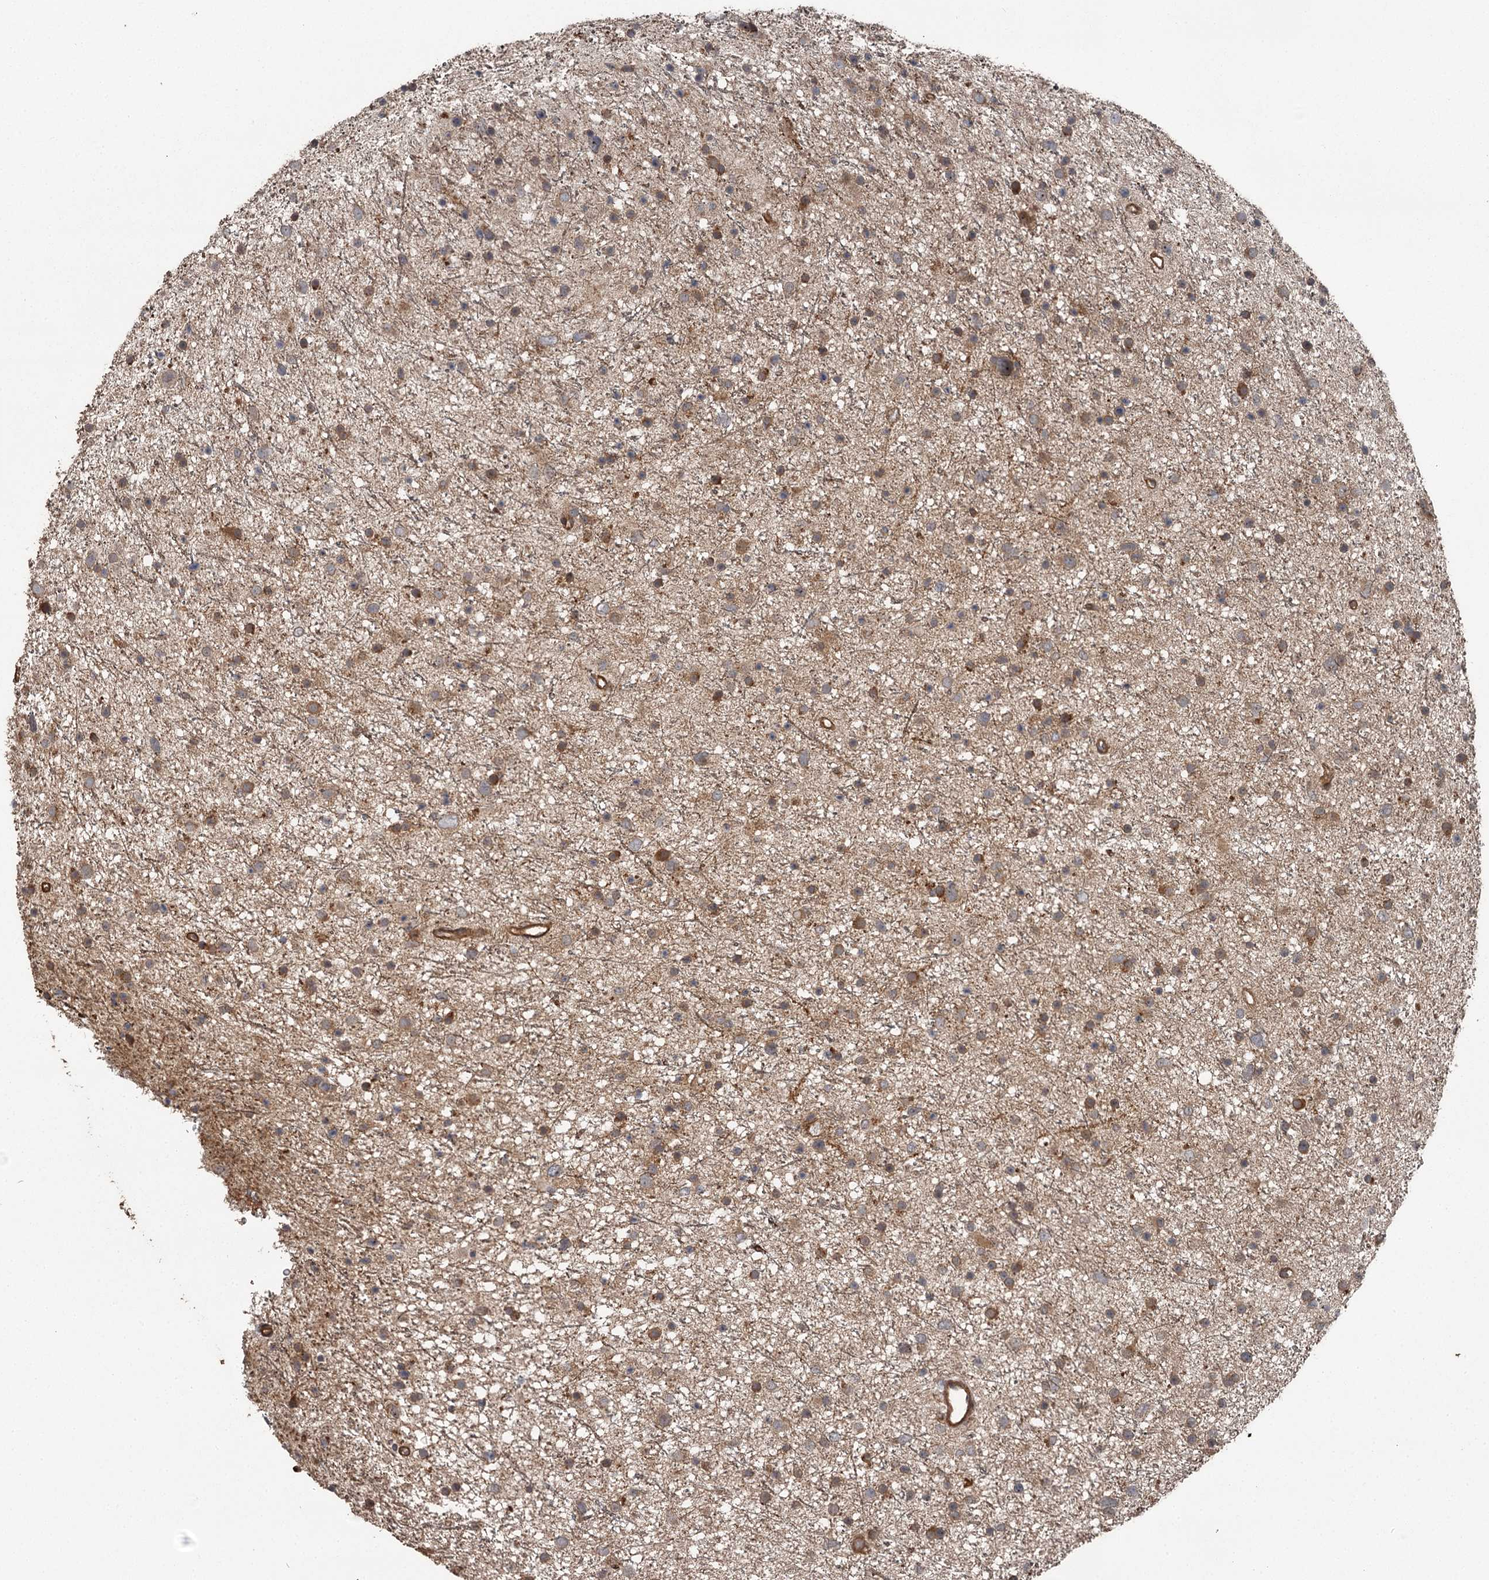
{"staining": {"intensity": "moderate", "quantity": ">75%", "location": "cytoplasmic/membranous"}, "tissue": "glioma", "cell_type": "Tumor cells", "image_type": "cancer", "snomed": [{"axis": "morphology", "description": "Glioma, malignant, Low grade"}, {"axis": "topography", "description": "Cerebral cortex"}], "caption": "DAB (3,3'-diaminobenzidine) immunohistochemical staining of malignant glioma (low-grade) shows moderate cytoplasmic/membranous protein positivity in approximately >75% of tumor cells.", "gene": "RAB21", "patient": {"sex": "female", "age": 39}}